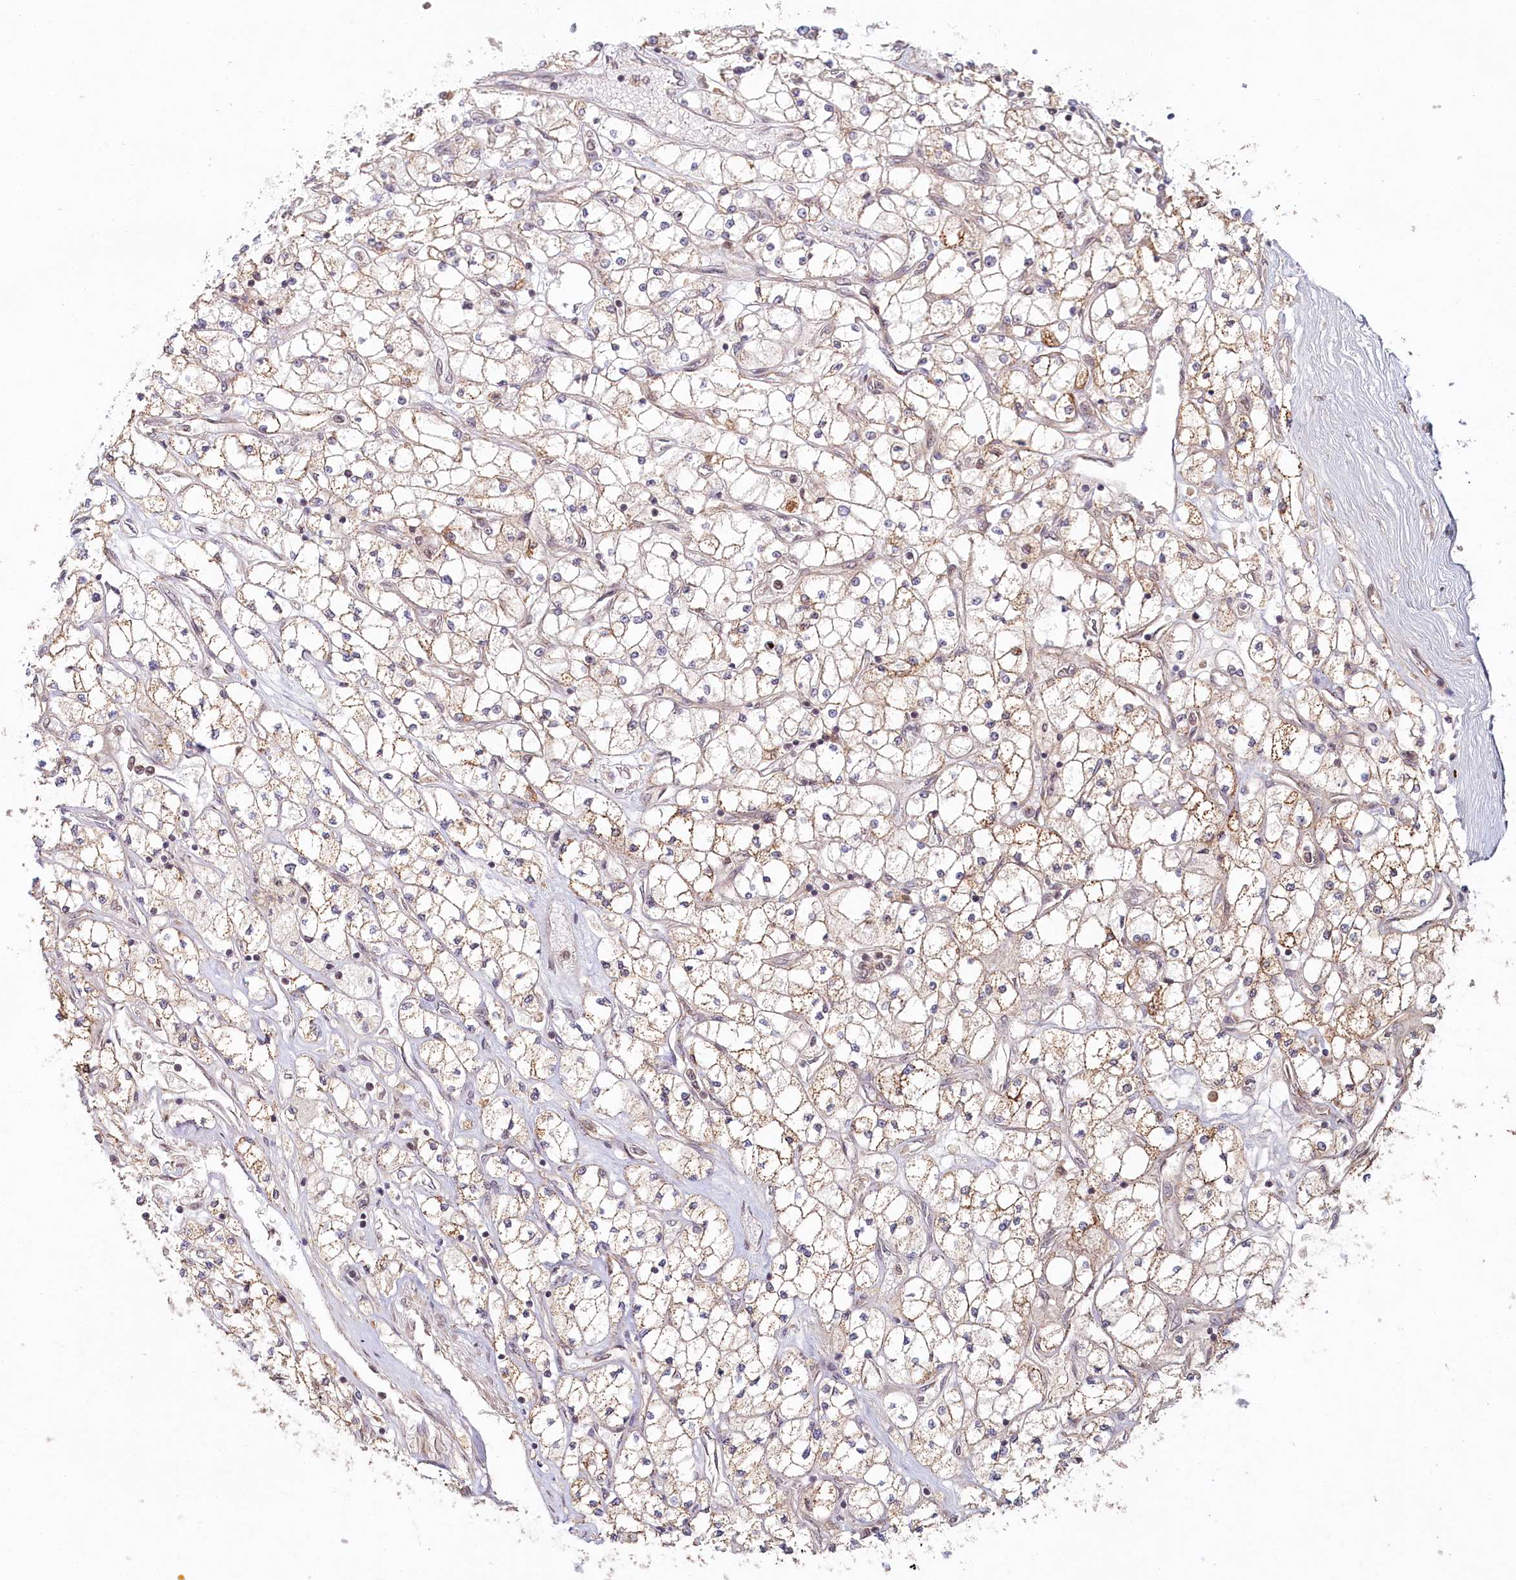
{"staining": {"intensity": "weak", "quantity": "25%-75%", "location": "cytoplasmic/membranous"}, "tissue": "renal cancer", "cell_type": "Tumor cells", "image_type": "cancer", "snomed": [{"axis": "morphology", "description": "Adenocarcinoma, NOS"}, {"axis": "topography", "description": "Kidney"}], "caption": "Protein staining shows weak cytoplasmic/membranous staining in about 25%-75% of tumor cells in renal cancer.", "gene": "WAPL", "patient": {"sex": "male", "age": 80}}